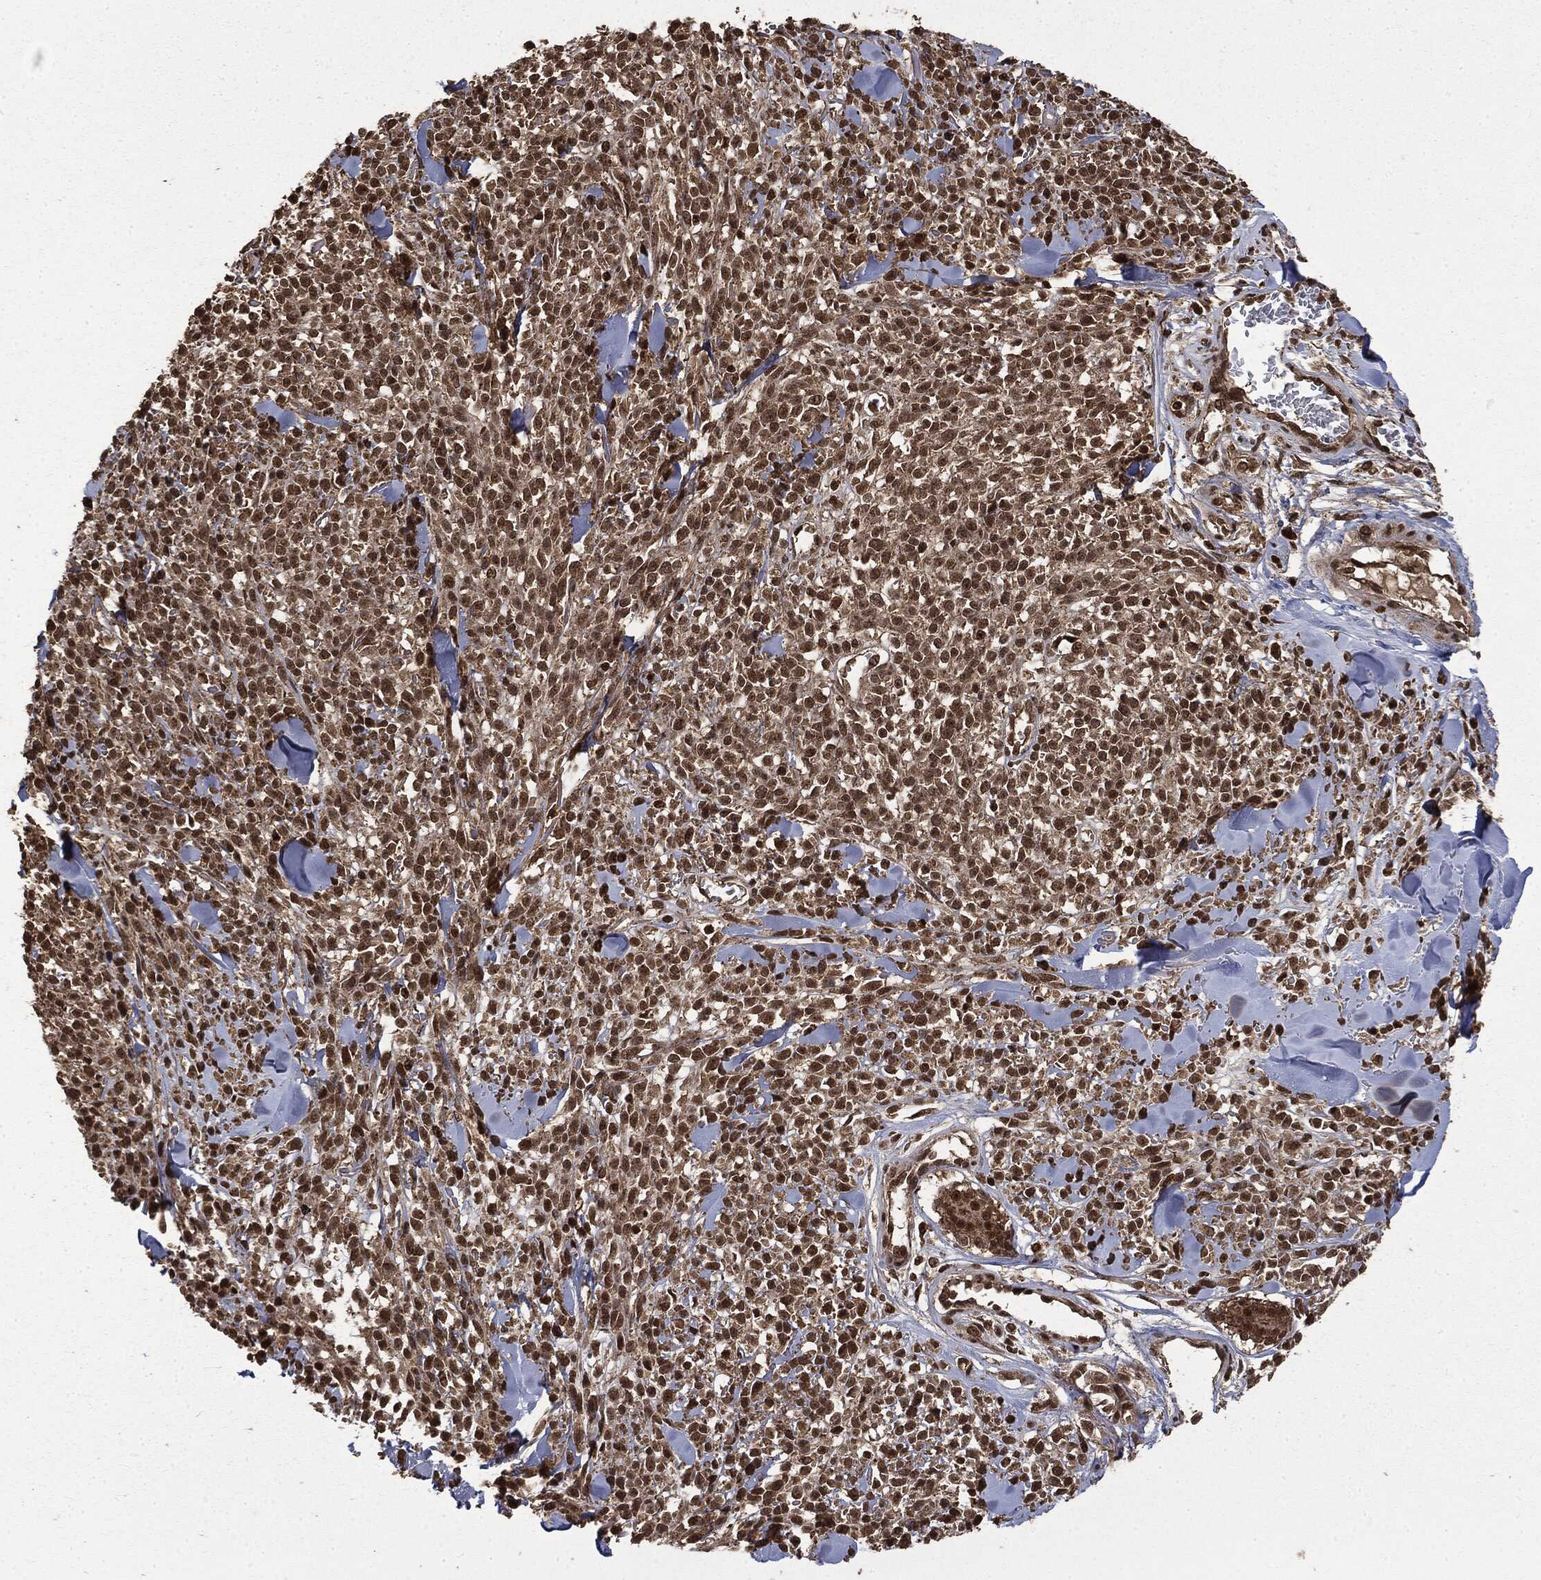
{"staining": {"intensity": "strong", "quantity": ">75%", "location": "nuclear"}, "tissue": "melanoma", "cell_type": "Tumor cells", "image_type": "cancer", "snomed": [{"axis": "morphology", "description": "Malignant melanoma, NOS"}, {"axis": "topography", "description": "Skin"}, {"axis": "topography", "description": "Skin of trunk"}], "caption": "The histopathology image reveals staining of melanoma, revealing strong nuclear protein staining (brown color) within tumor cells.", "gene": "CTDP1", "patient": {"sex": "male", "age": 74}}